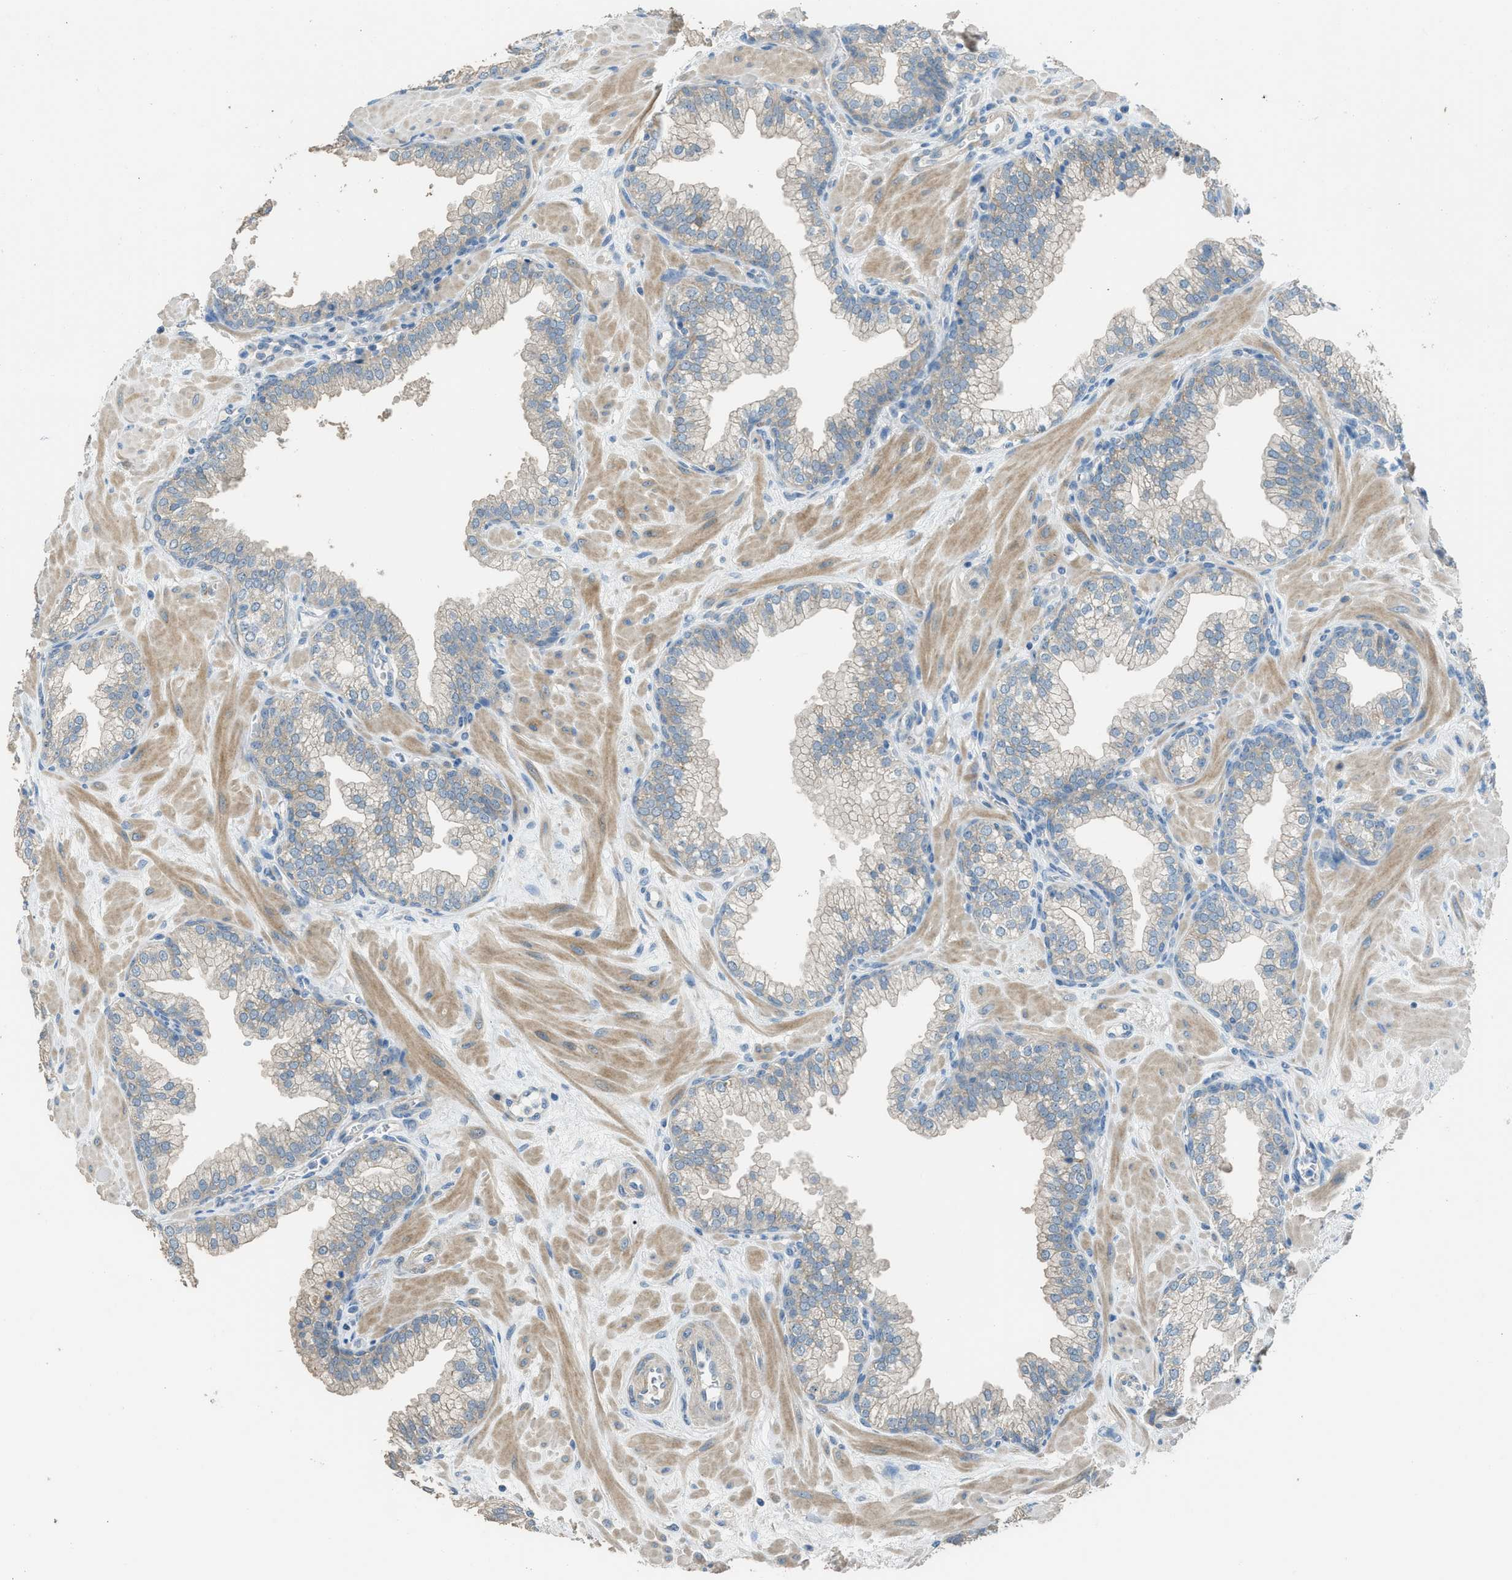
{"staining": {"intensity": "weak", "quantity": "25%-75%", "location": "cytoplasmic/membranous"}, "tissue": "prostate", "cell_type": "Glandular cells", "image_type": "normal", "snomed": [{"axis": "morphology", "description": "Normal tissue, NOS"}, {"axis": "morphology", "description": "Urothelial carcinoma, Low grade"}, {"axis": "topography", "description": "Urinary bladder"}, {"axis": "topography", "description": "Prostate"}], "caption": "A high-resolution image shows immunohistochemistry (IHC) staining of benign prostate, which reveals weak cytoplasmic/membranous expression in approximately 25%-75% of glandular cells. (Brightfield microscopy of DAB IHC at high magnification).", "gene": "TIMD4", "patient": {"sex": "male", "age": 60}}